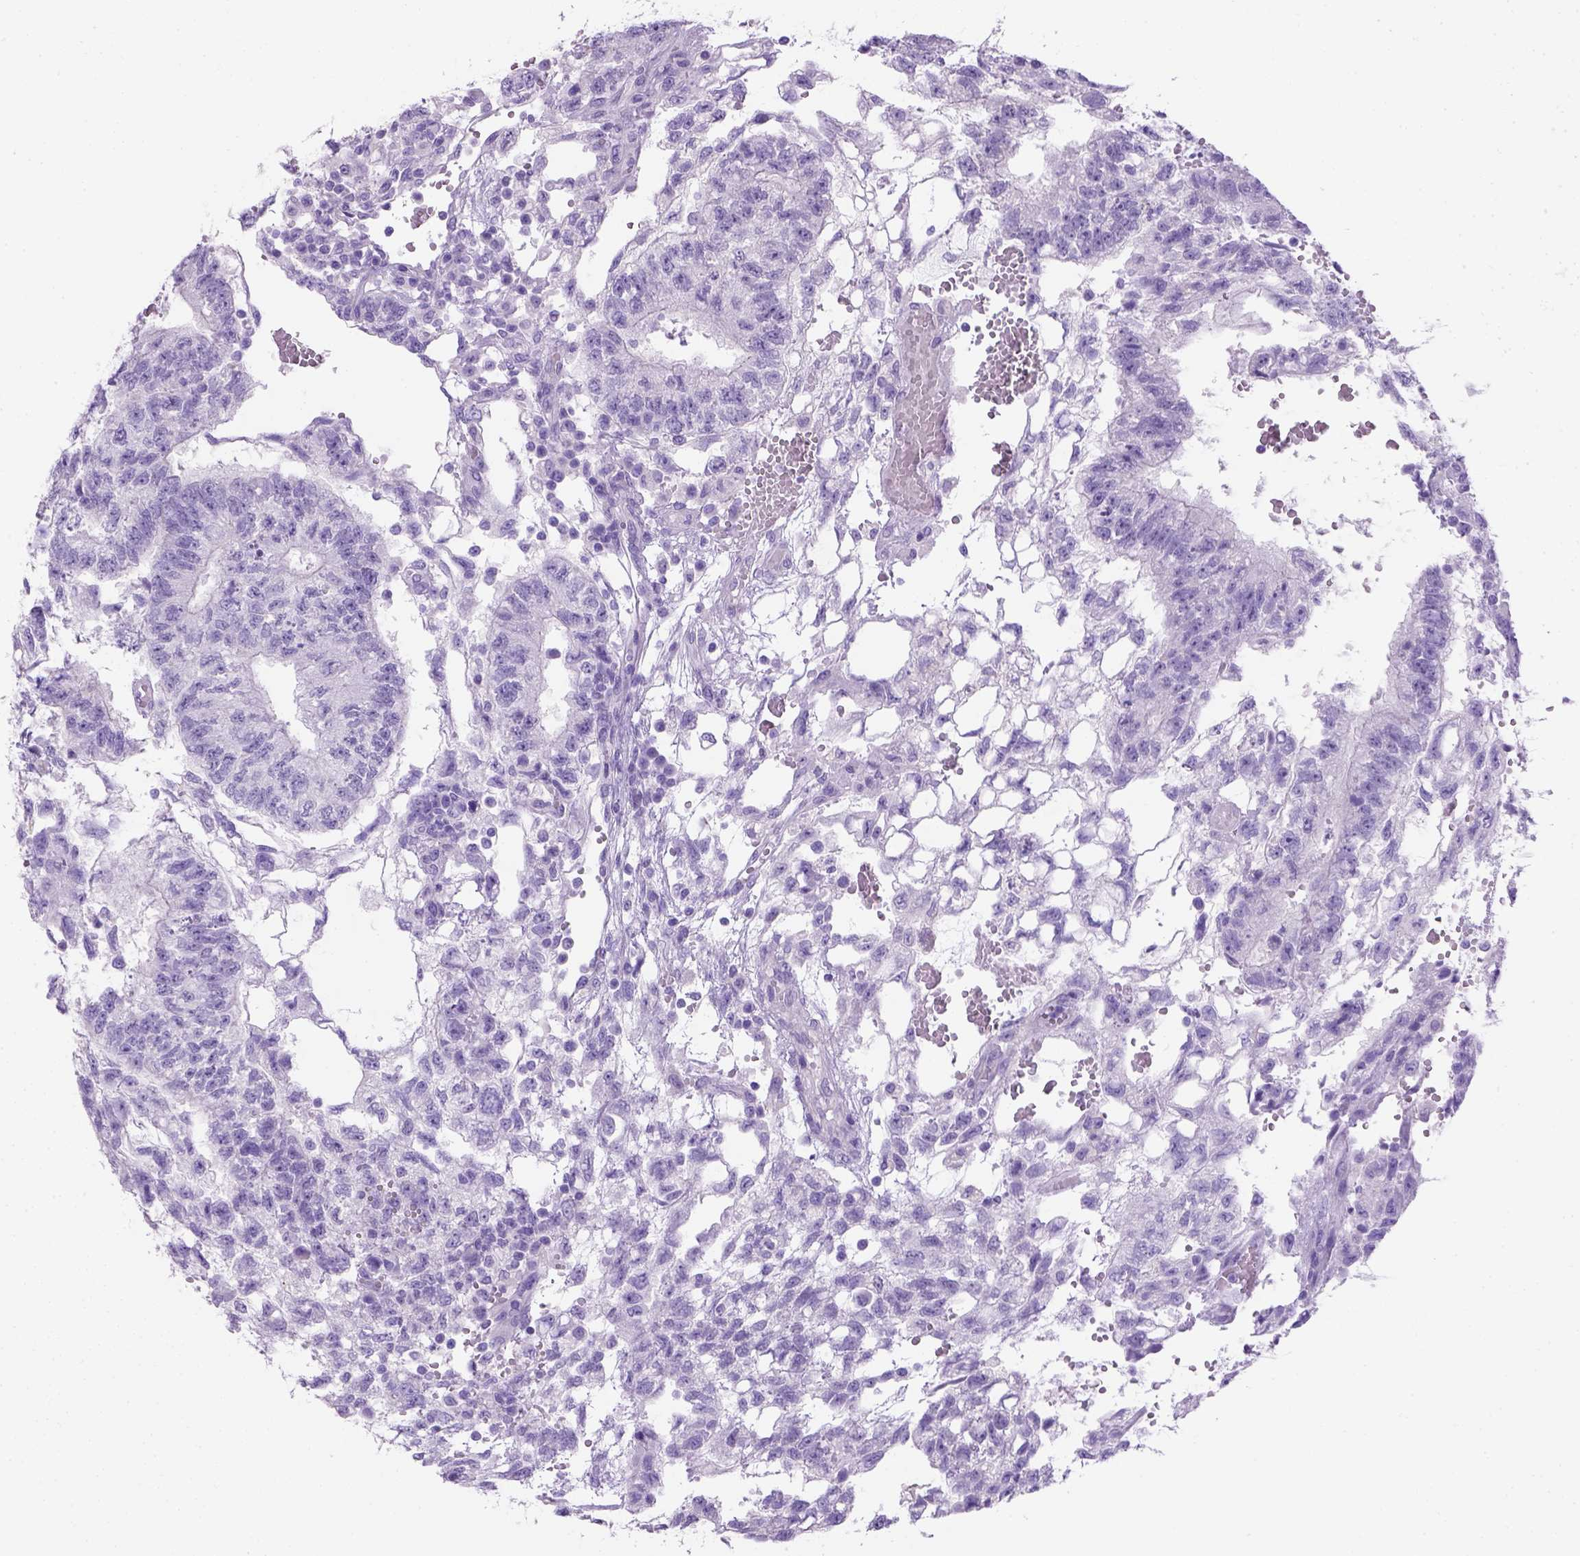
{"staining": {"intensity": "negative", "quantity": "none", "location": "none"}, "tissue": "testis cancer", "cell_type": "Tumor cells", "image_type": "cancer", "snomed": [{"axis": "morphology", "description": "Carcinoma, Embryonal, NOS"}, {"axis": "topography", "description": "Testis"}], "caption": "A photomicrograph of testis cancer (embryonal carcinoma) stained for a protein displays no brown staining in tumor cells. (IHC, brightfield microscopy, high magnification).", "gene": "KRT71", "patient": {"sex": "male", "age": 32}}